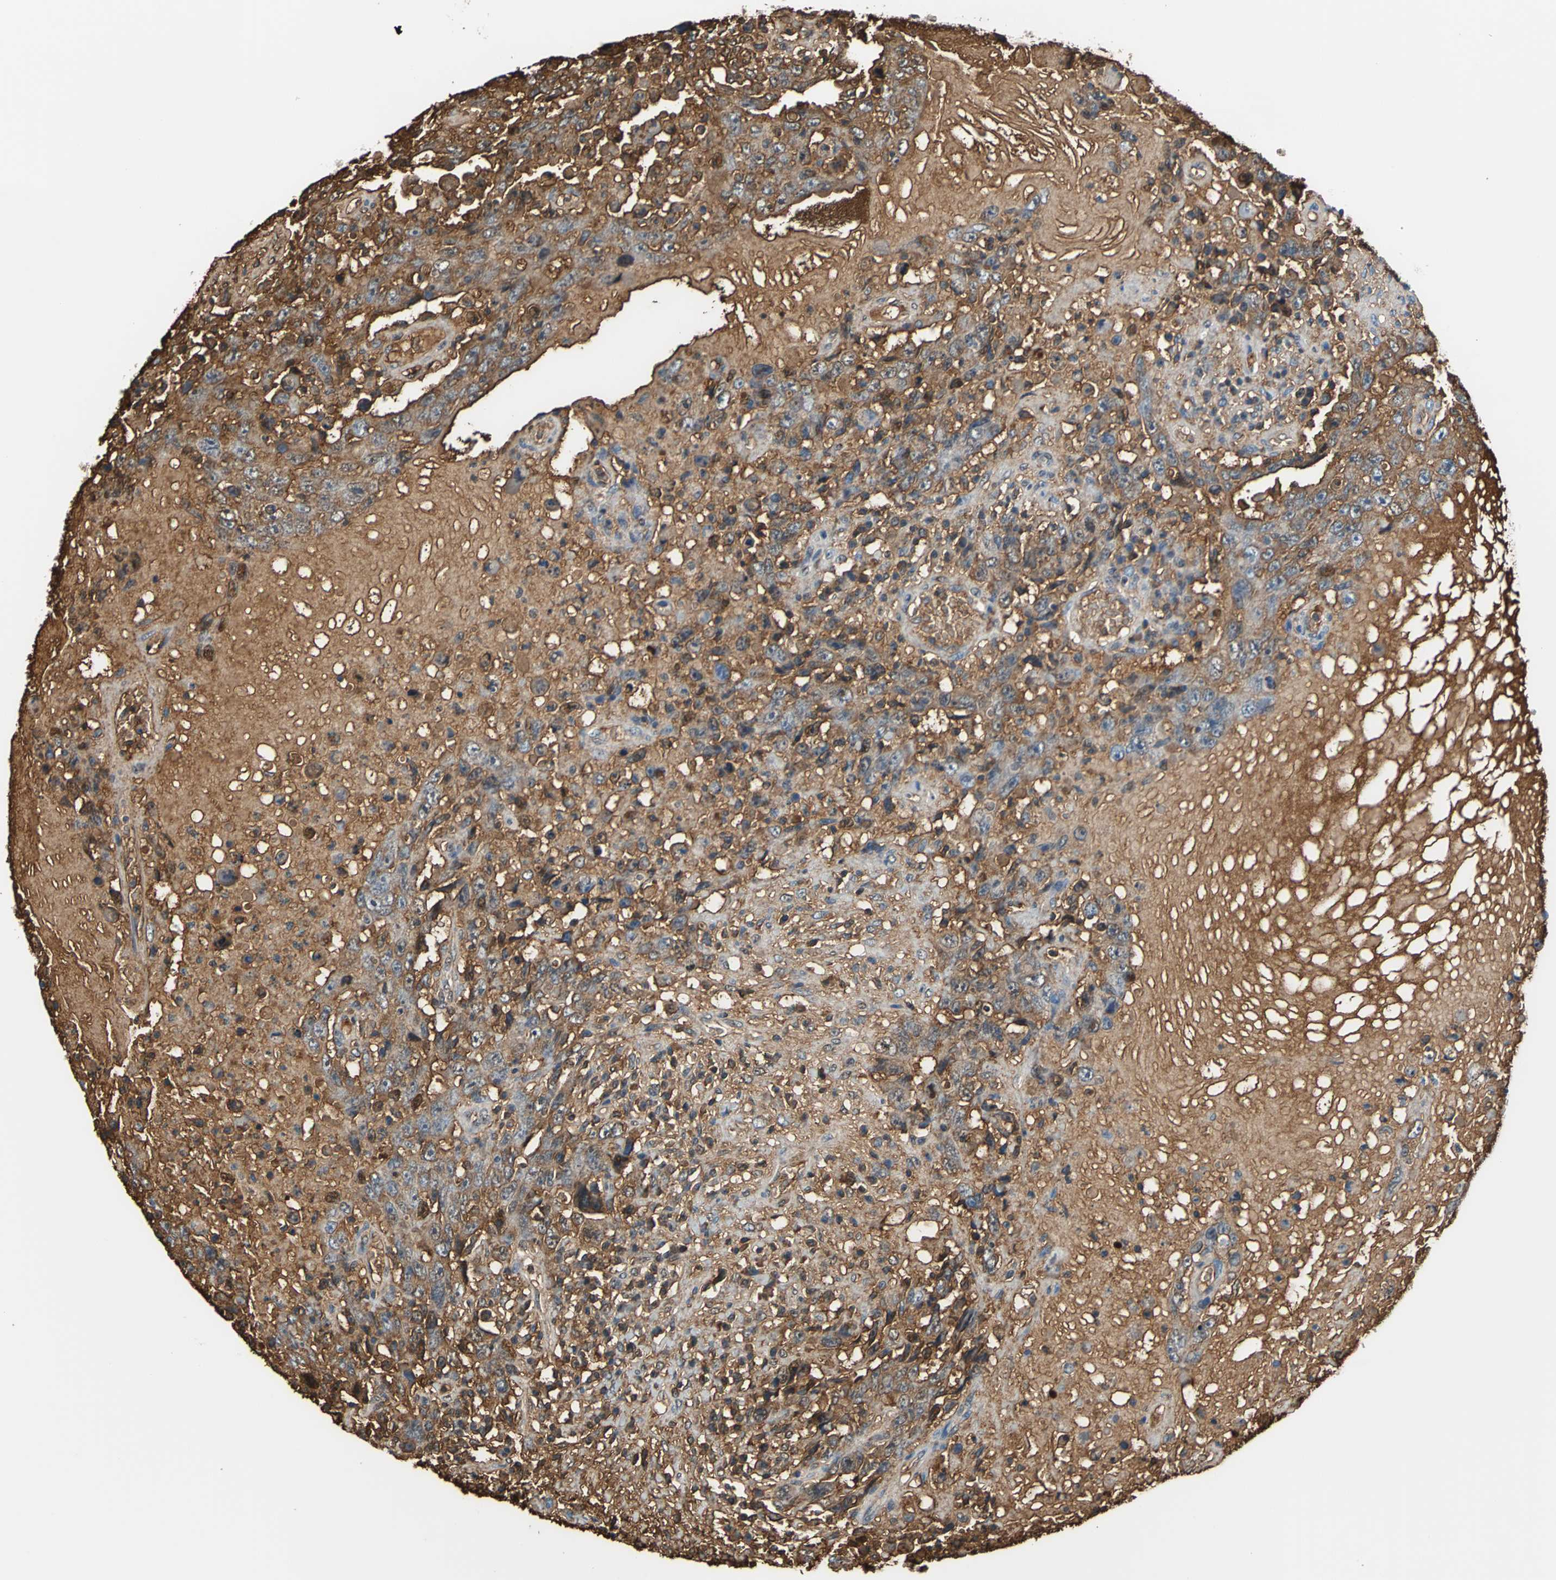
{"staining": {"intensity": "moderate", "quantity": ">75%", "location": "cytoplasmic/membranous"}, "tissue": "testis cancer", "cell_type": "Tumor cells", "image_type": "cancer", "snomed": [{"axis": "morphology", "description": "Carcinoma, Embryonal, NOS"}, {"axis": "topography", "description": "Testis"}], "caption": "The histopathology image displays staining of embryonal carcinoma (testis), revealing moderate cytoplasmic/membranous protein expression (brown color) within tumor cells.", "gene": "ALB", "patient": {"sex": "male", "age": 26}}